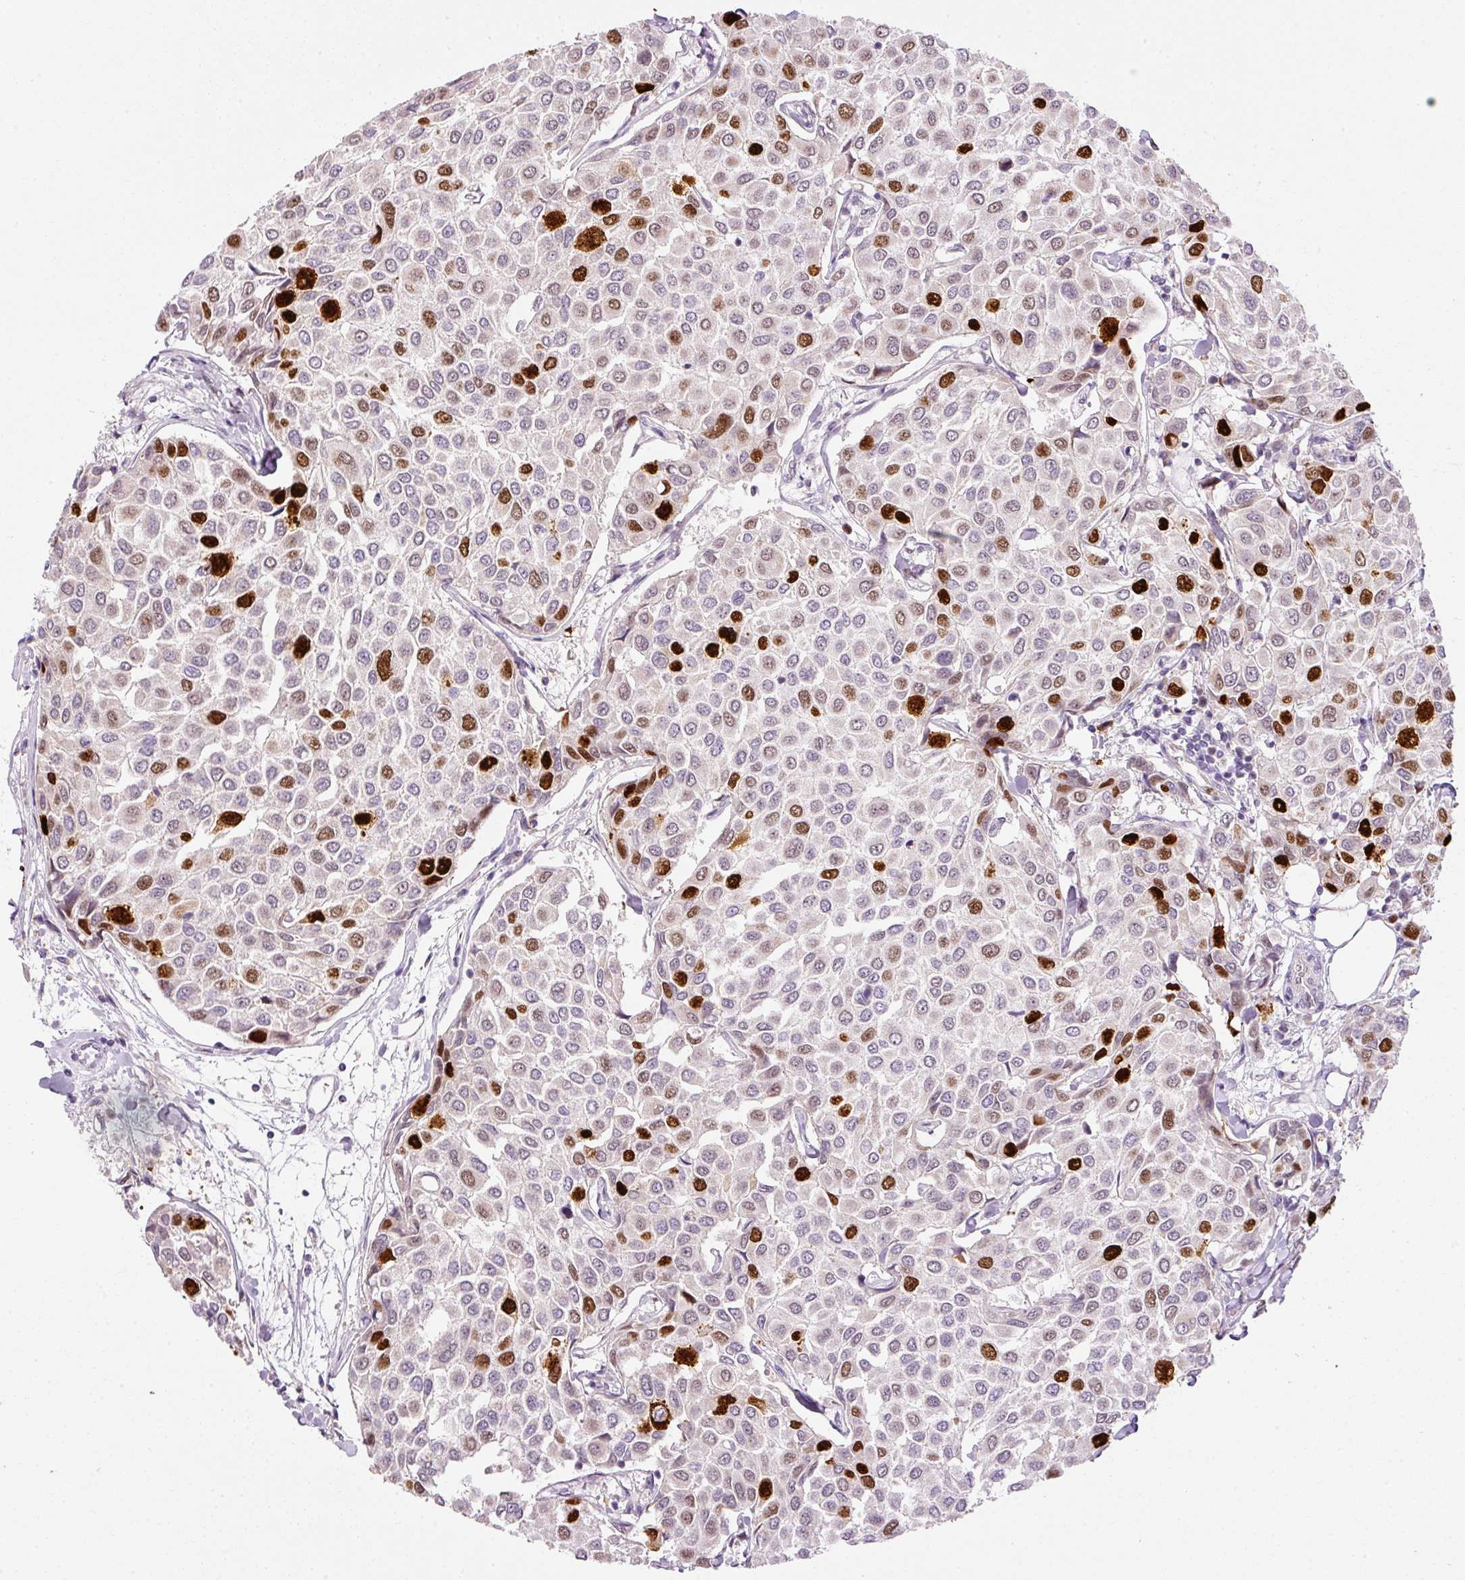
{"staining": {"intensity": "strong", "quantity": "<25%", "location": "nuclear"}, "tissue": "breast cancer", "cell_type": "Tumor cells", "image_type": "cancer", "snomed": [{"axis": "morphology", "description": "Duct carcinoma"}, {"axis": "topography", "description": "Breast"}], "caption": "Immunohistochemistry (IHC) micrograph of neoplastic tissue: infiltrating ductal carcinoma (breast) stained using immunohistochemistry demonstrates medium levels of strong protein expression localized specifically in the nuclear of tumor cells, appearing as a nuclear brown color.", "gene": "KPNA2", "patient": {"sex": "female", "age": 55}}